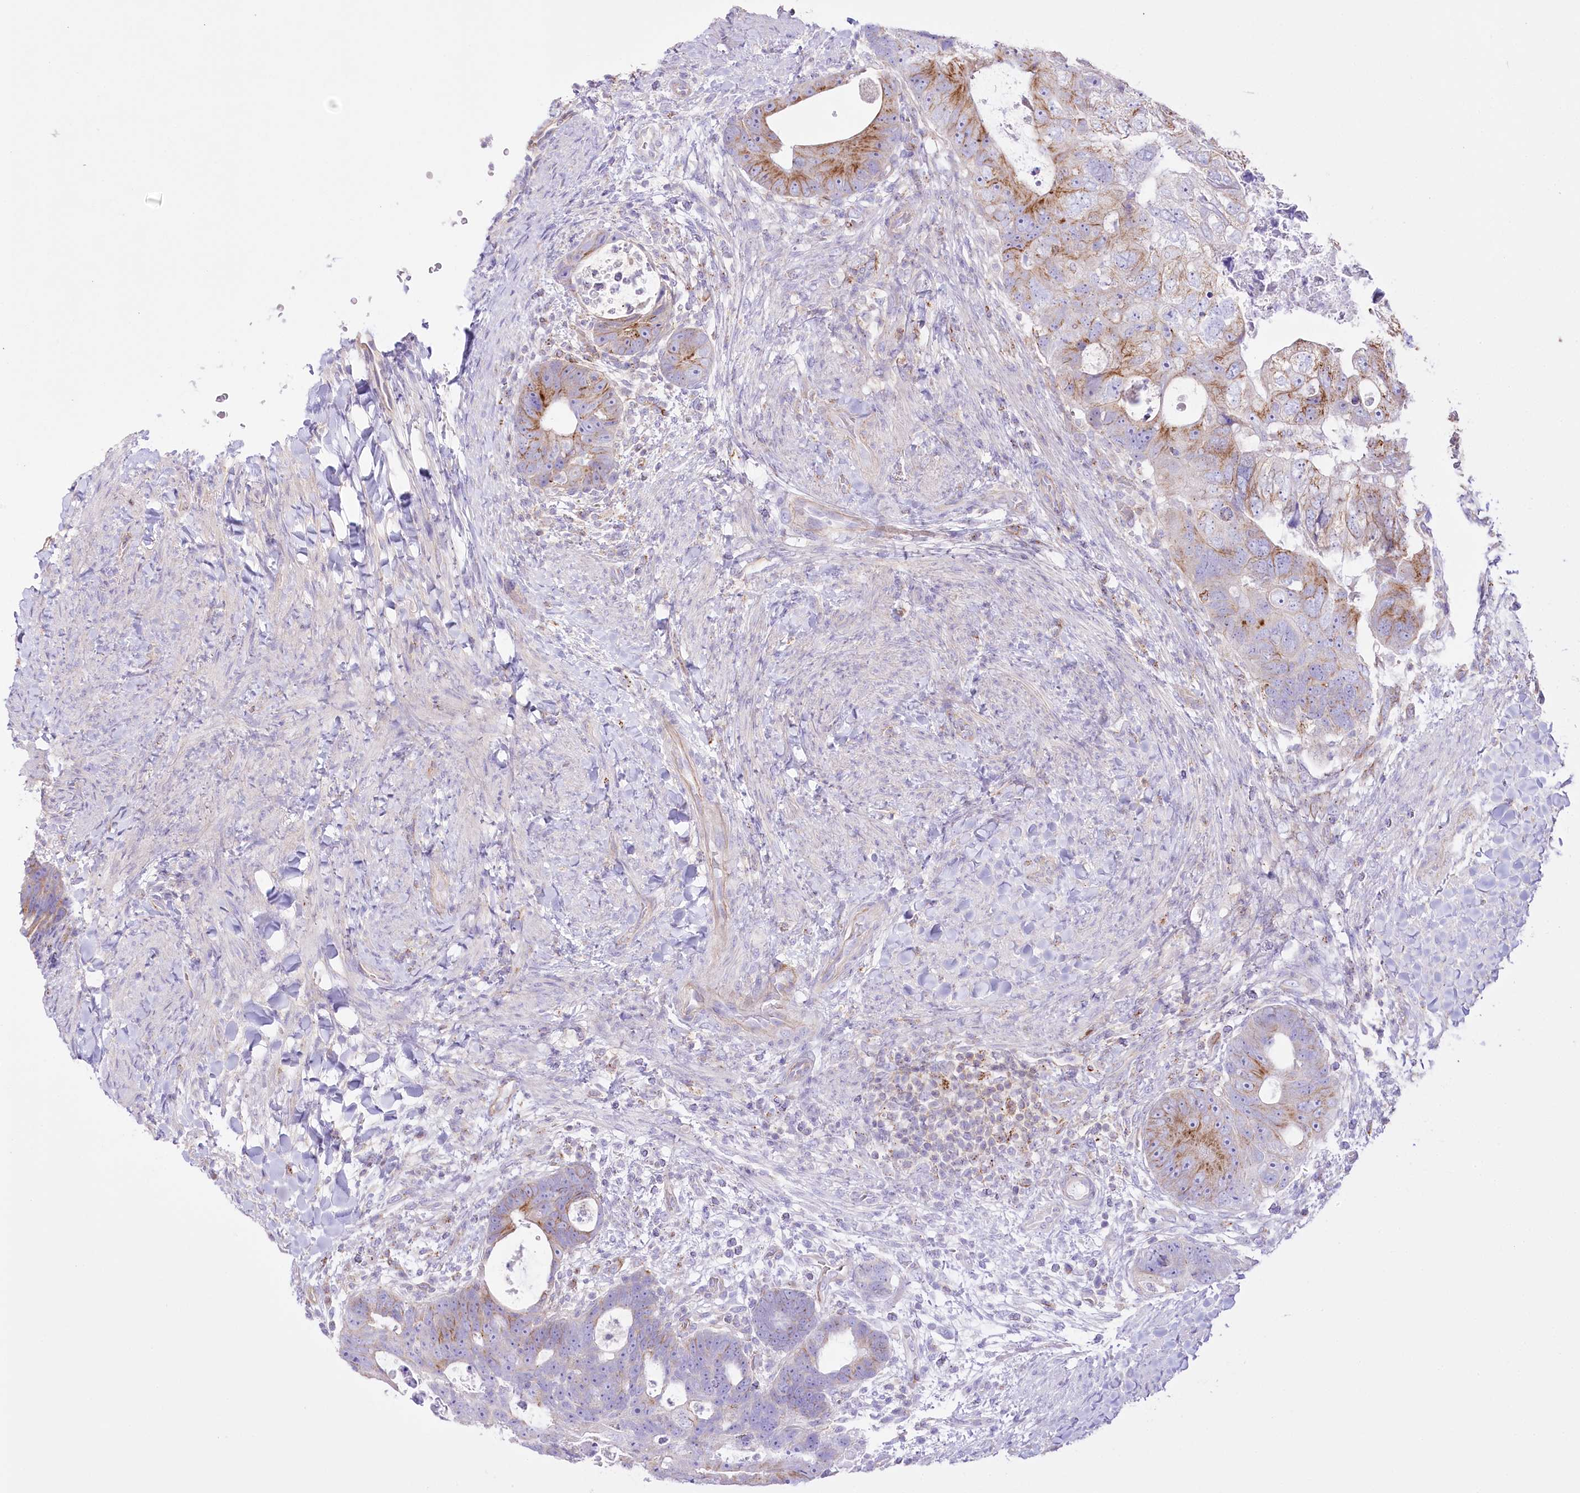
{"staining": {"intensity": "moderate", "quantity": "25%-75%", "location": "cytoplasmic/membranous"}, "tissue": "colorectal cancer", "cell_type": "Tumor cells", "image_type": "cancer", "snomed": [{"axis": "morphology", "description": "Adenocarcinoma, NOS"}, {"axis": "topography", "description": "Rectum"}], "caption": "Colorectal adenocarcinoma tissue shows moderate cytoplasmic/membranous positivity in about 25%-75% of tumor cells (DAB (3,3'-diaminobenzidine) IHC with brightfield microscopy, high magnification).", "gene": "FAM216A", "patient": {"sex": "male", "age": 59}}